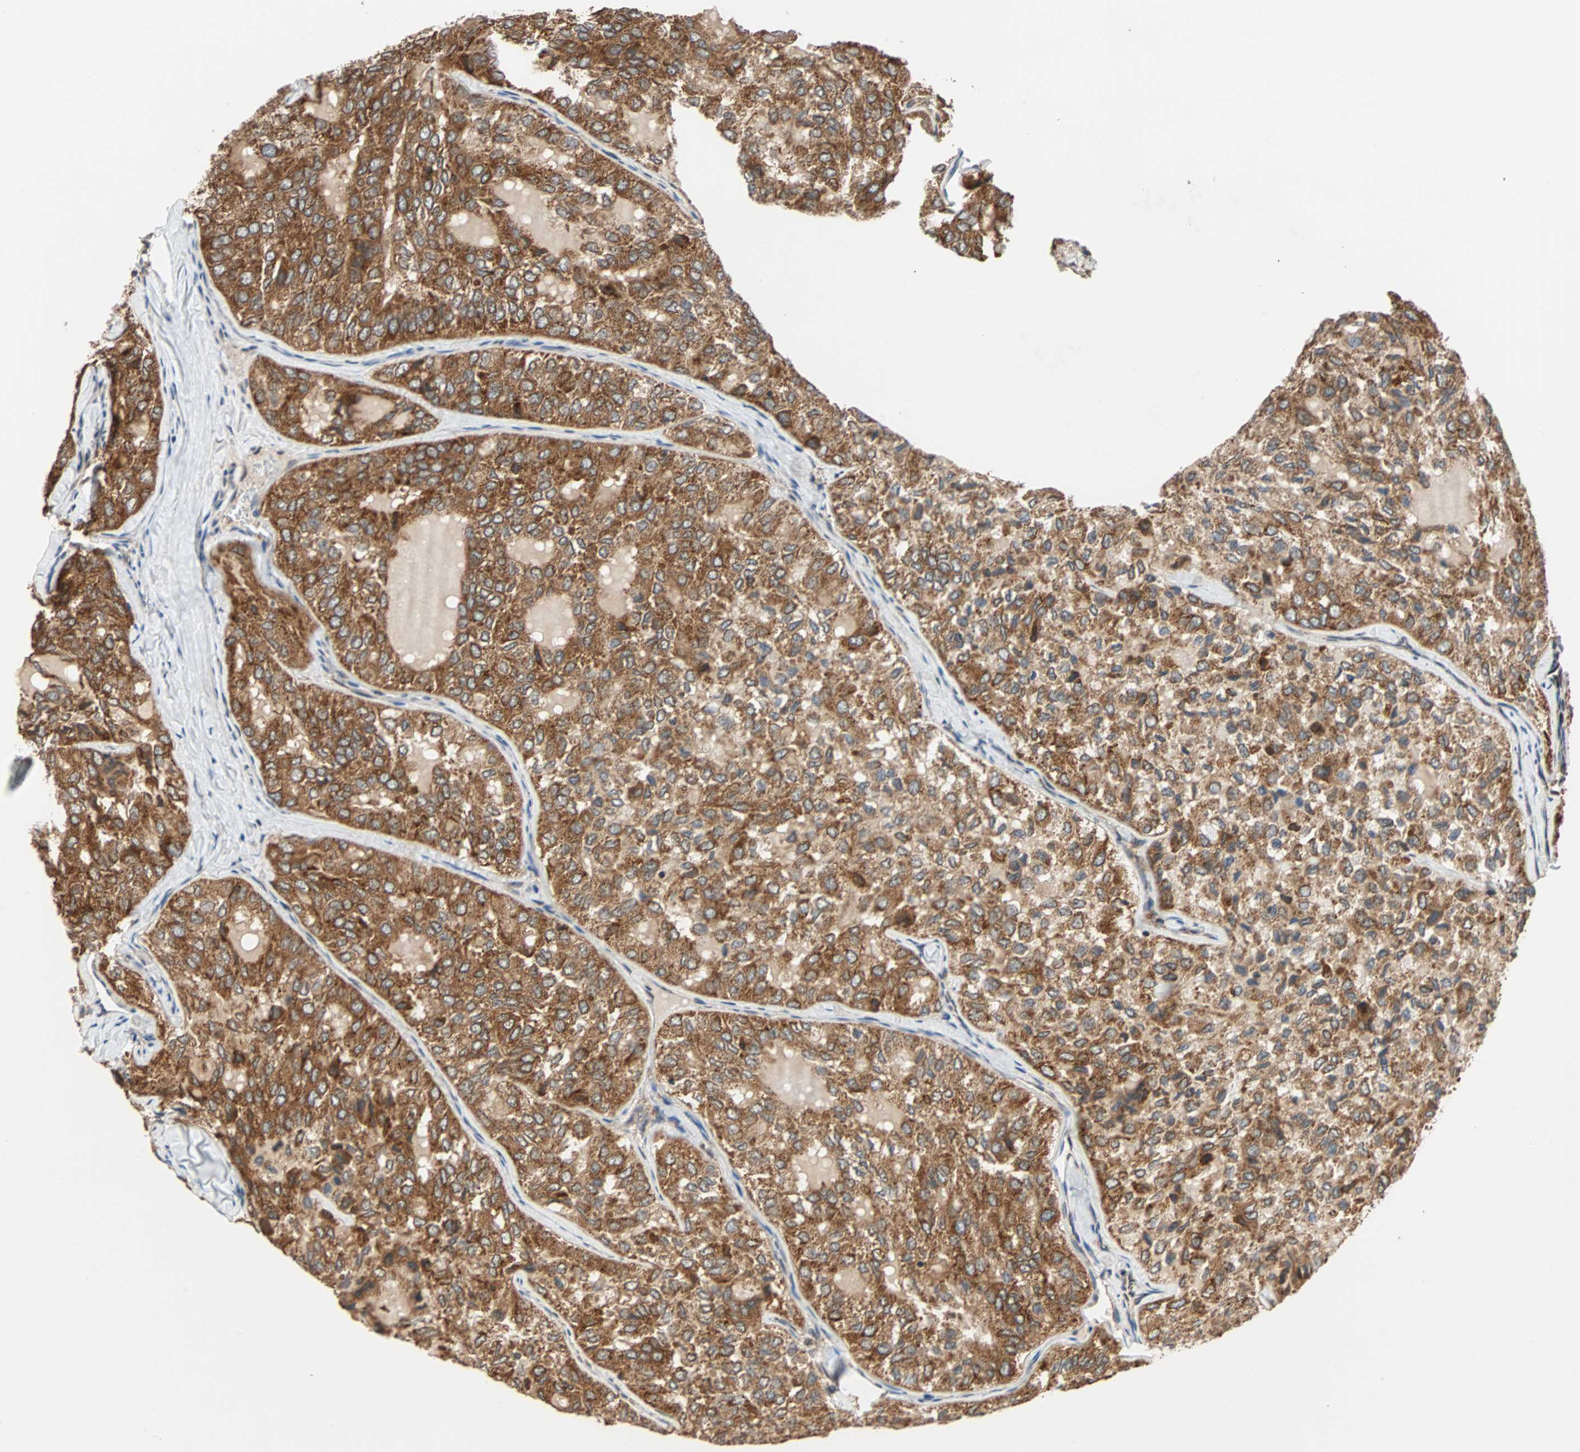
{"staining": {"intensity": "strong", "quantity": ">75%", "location": "cytoplasmic/membranous"}, "tissue": "thyroid cancer", "cell_type": "Tumor cells", "image_type": "cancer", "snomed": [{"axis": "morphology", "description": "Follicular adenoma carcinoma, NOS"}, {"axis": "topography", "description": "Thyroid gland"}], "caption": "Brown immunohistochemical staining in human follicular adenoma carcinoma (thyroid) displays strong cytoplasmic/membranous positivity in approximately >75% of tumor cells.", "gene": "AUP1", "patient": {"sex": "male", "age": 75}}